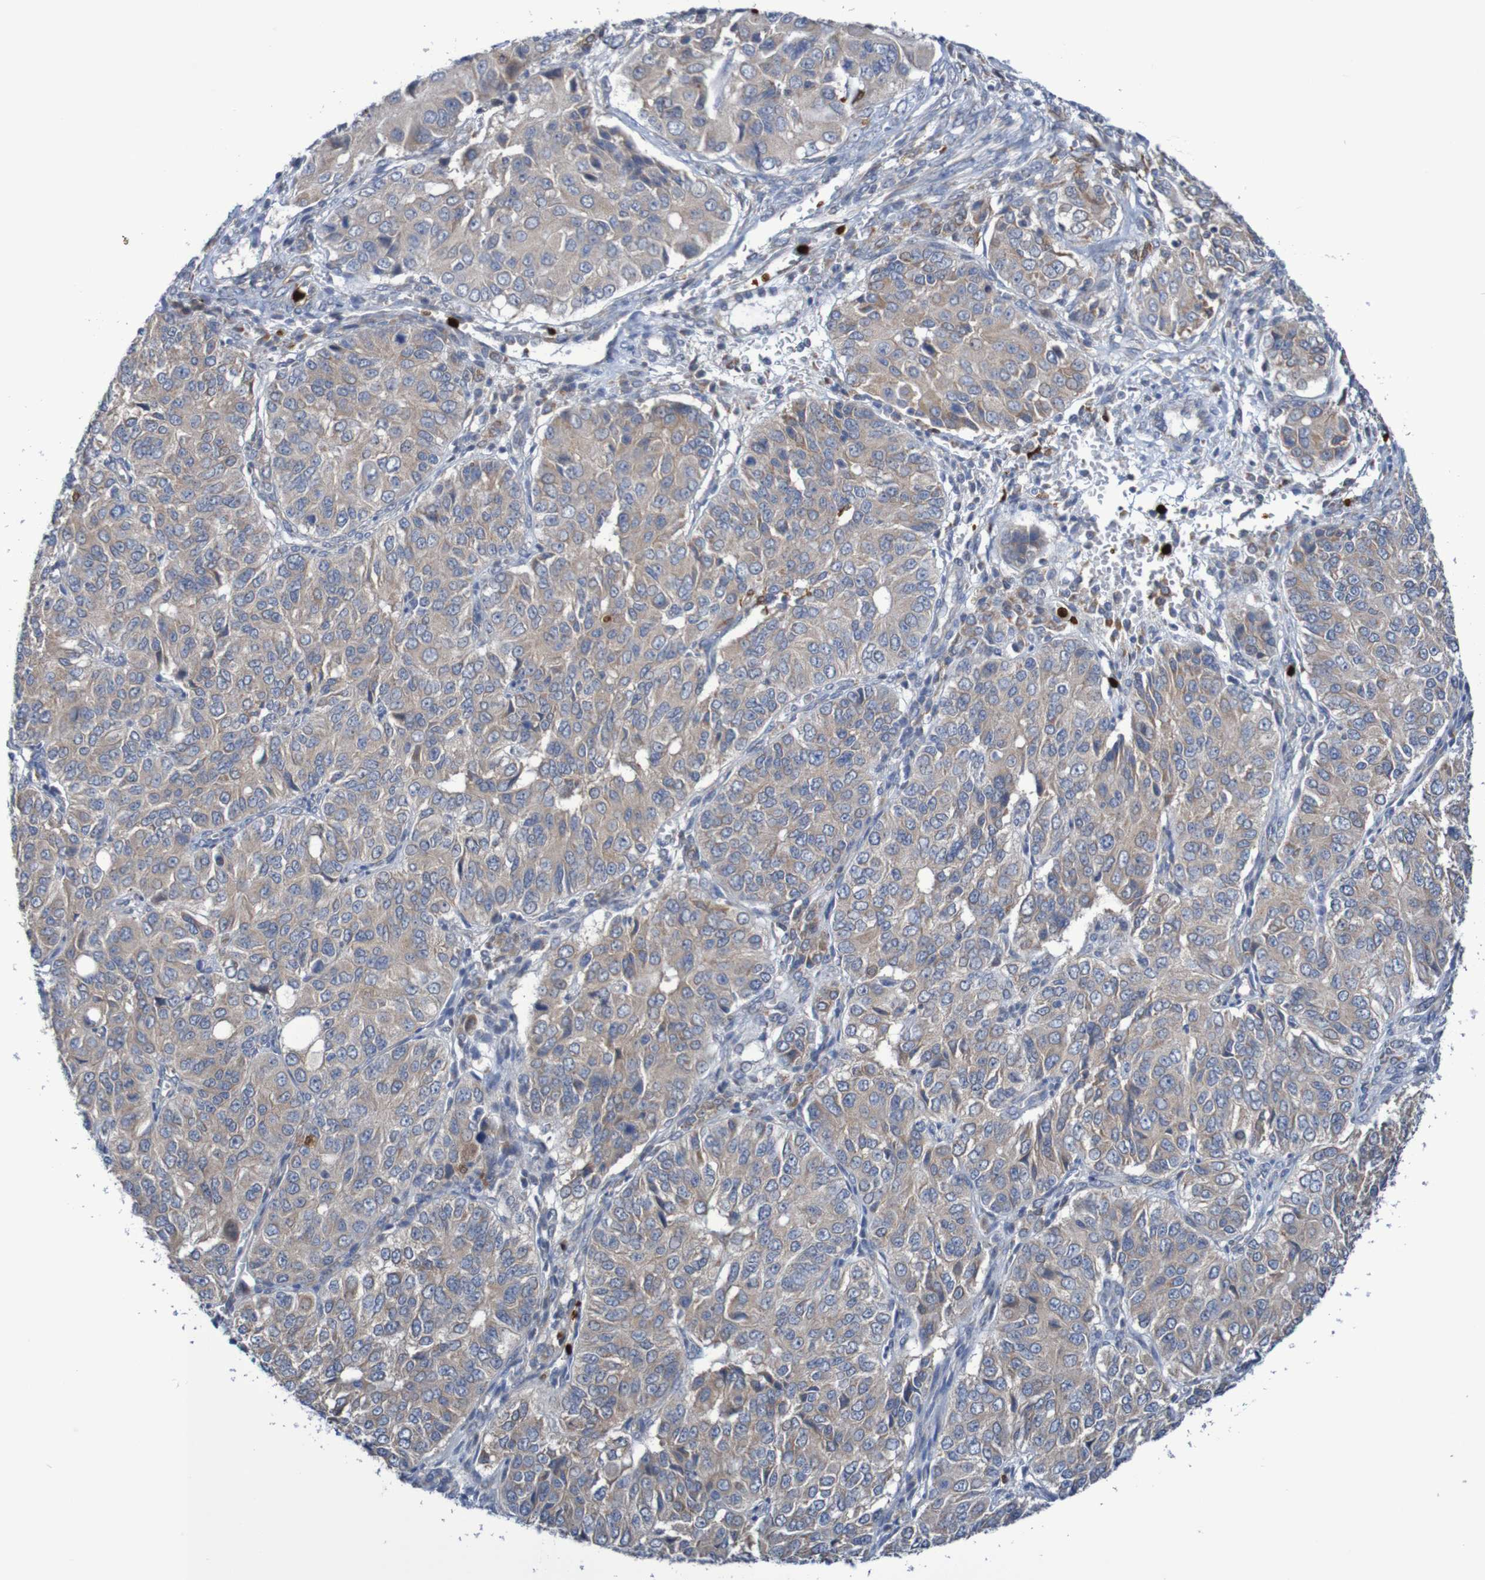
{"staining": {"intensity": "weak", "quantity": ">75%", "location": "cytoplasmic/membranous"}, "tissue": "ovarian cancer", "cell_type": "Tumor cells", "image_type": "cancer", "snomed": [{"axis": "morphology", "description": "Carcinoma, endometroid"}, {"axis": "topography", "description": "Ovary"}], "caption": "Immunohistochemistry (IHC) (DAB (3,3'-diaminobenzidine)) staining of ovarian cancer displays weak cytoplasmic/membranous protein expression in about >75% of tumor cells.", "gene": "PARP4", "patient": {"sex": "female", "age": 51}}